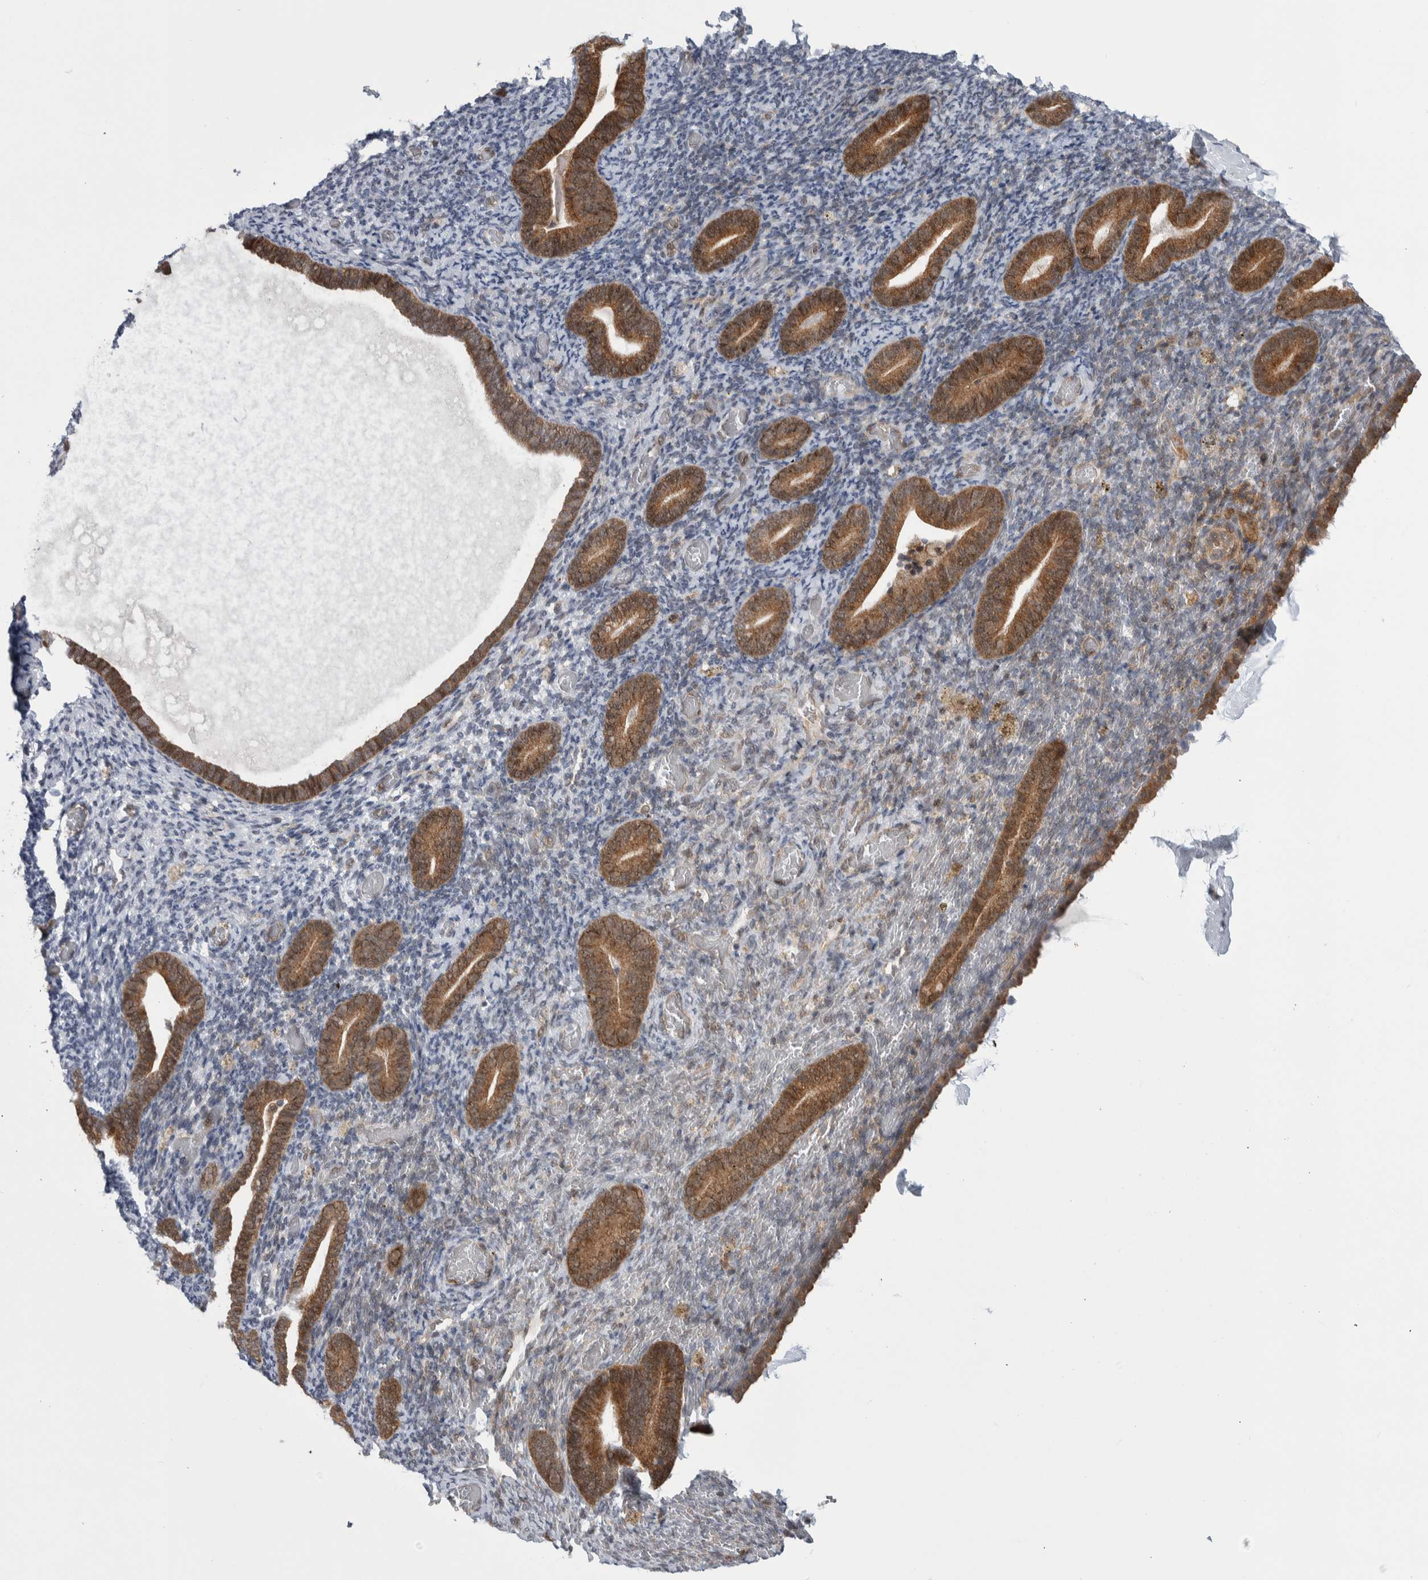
{"staining": {"intensity": "weak", "quantity": "<25%", "location": "cytoplasmic/membranous,nuclear"}, "tissue": "endometrium", "cell_type": "Cells in endometrial stroma", "image_type": "normal", "snomed": [{"axis": "morphology", "description": "Normal tissue, NOS"}, {"axis": "topography", "description": "Endometrium"}], "caption": "Immunohistochemistry histopathology image of unremarkable human endometrium stained for a protein (brown), which reveals no staining in cells in endometrial stroma. (Brightfield microscopy of DAB immunohistochemistry at high magnification).", "gene": "PTPA", "patient": {"sex": "female", "age": 51}}